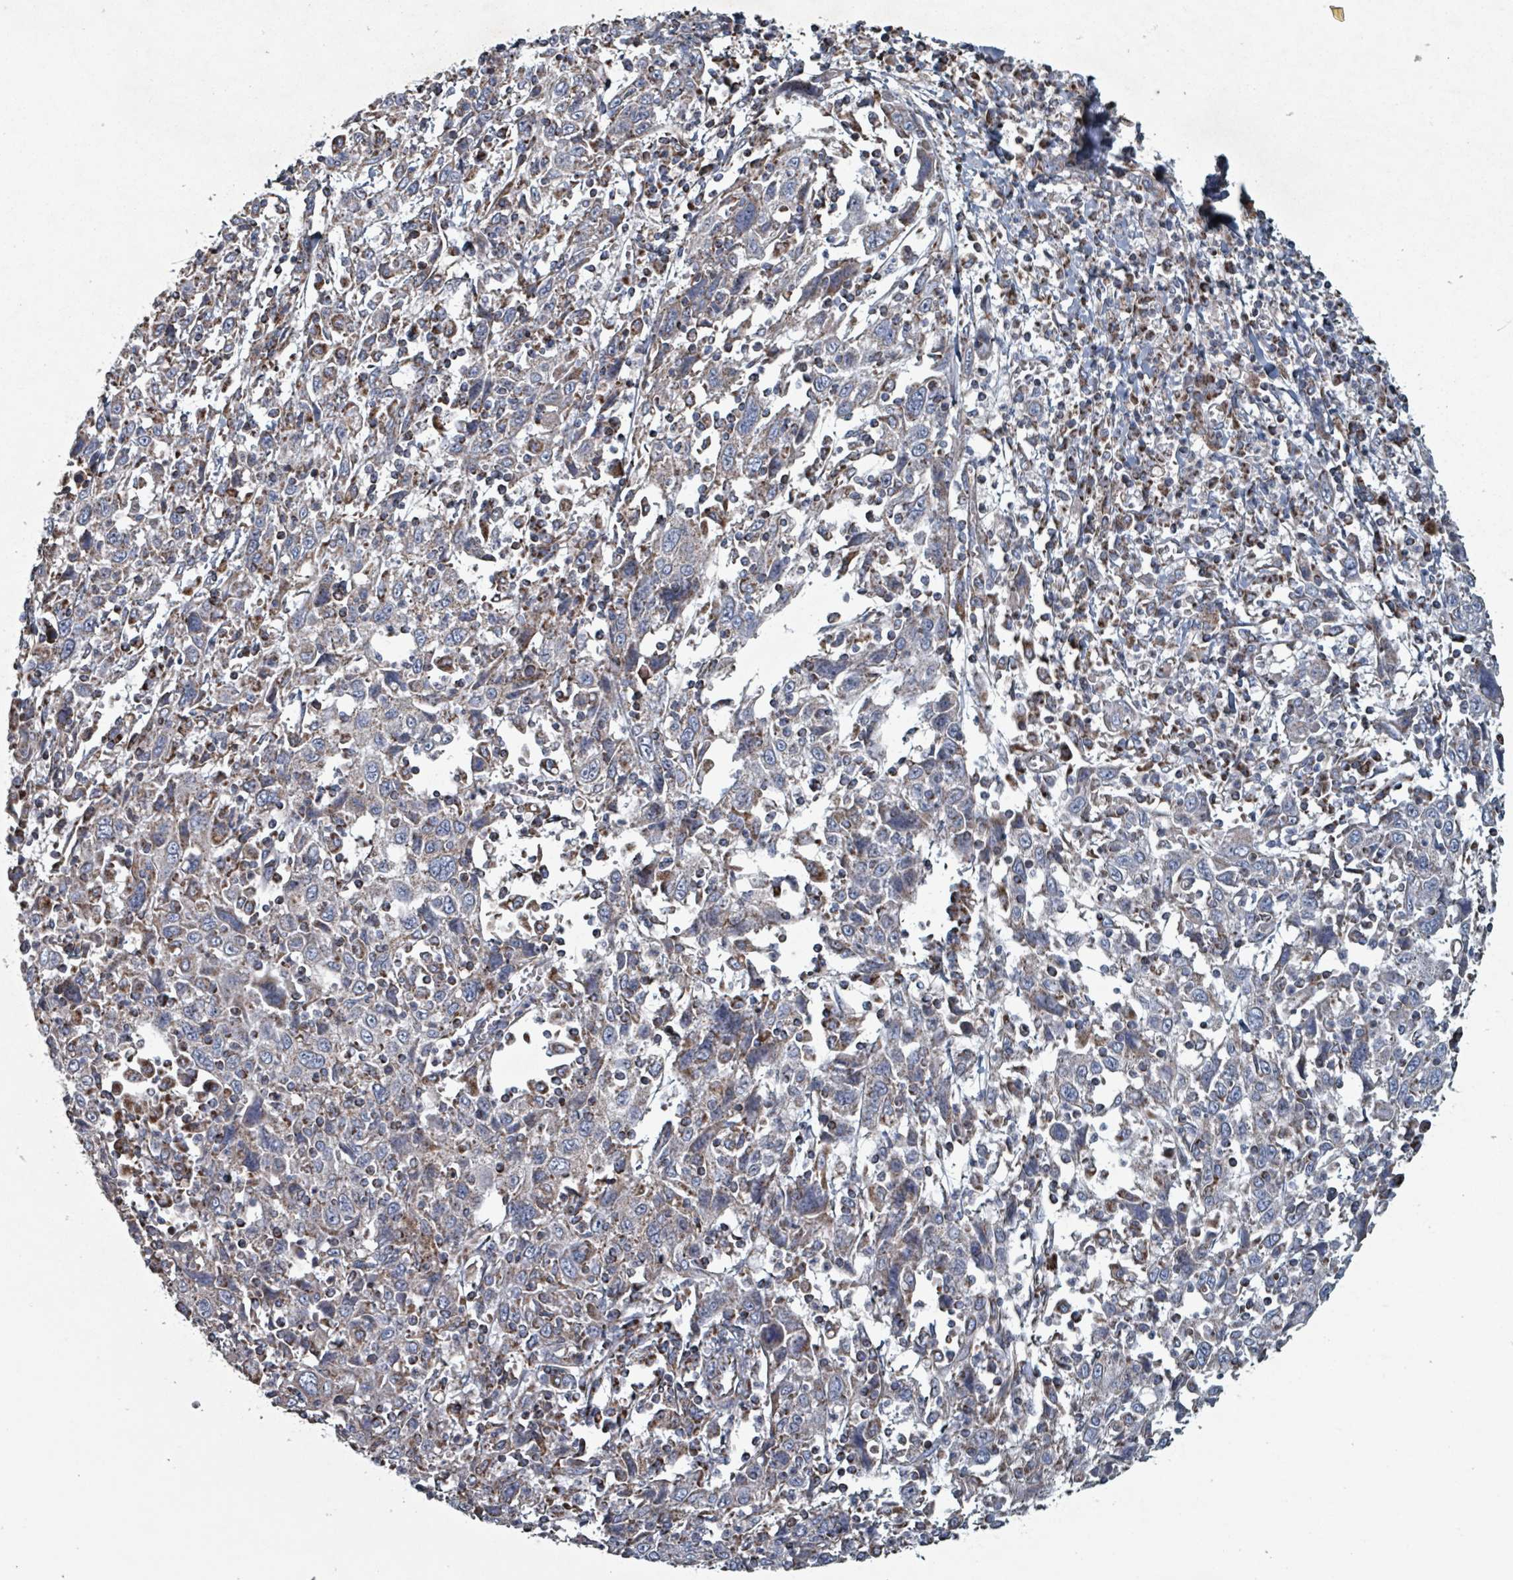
{"staining": {"intensity": "moderate", "quantity": "<25%", "location": "cytoplasmic/membranous"}, "tissue": "cervical cancer", "cell_type": "Tumor cells", "image_type": "cancer", "snomed": [{"axis": "morphology", "description": "Squamous cell carcinoma, NOS"}, {"axis": "topography", "description": "Cervix"}], "caption": "Protein expression analysis of cervical squamous cell carcinoma demonstrates moderate cytoplasmic/membranous staining in approximately <25% of tumor cells. (brown staining indicates protein expression, while blue staining denotes nuclei).", "gene": "ABHD18", "patient": {"sex": "female", "age": 46}}